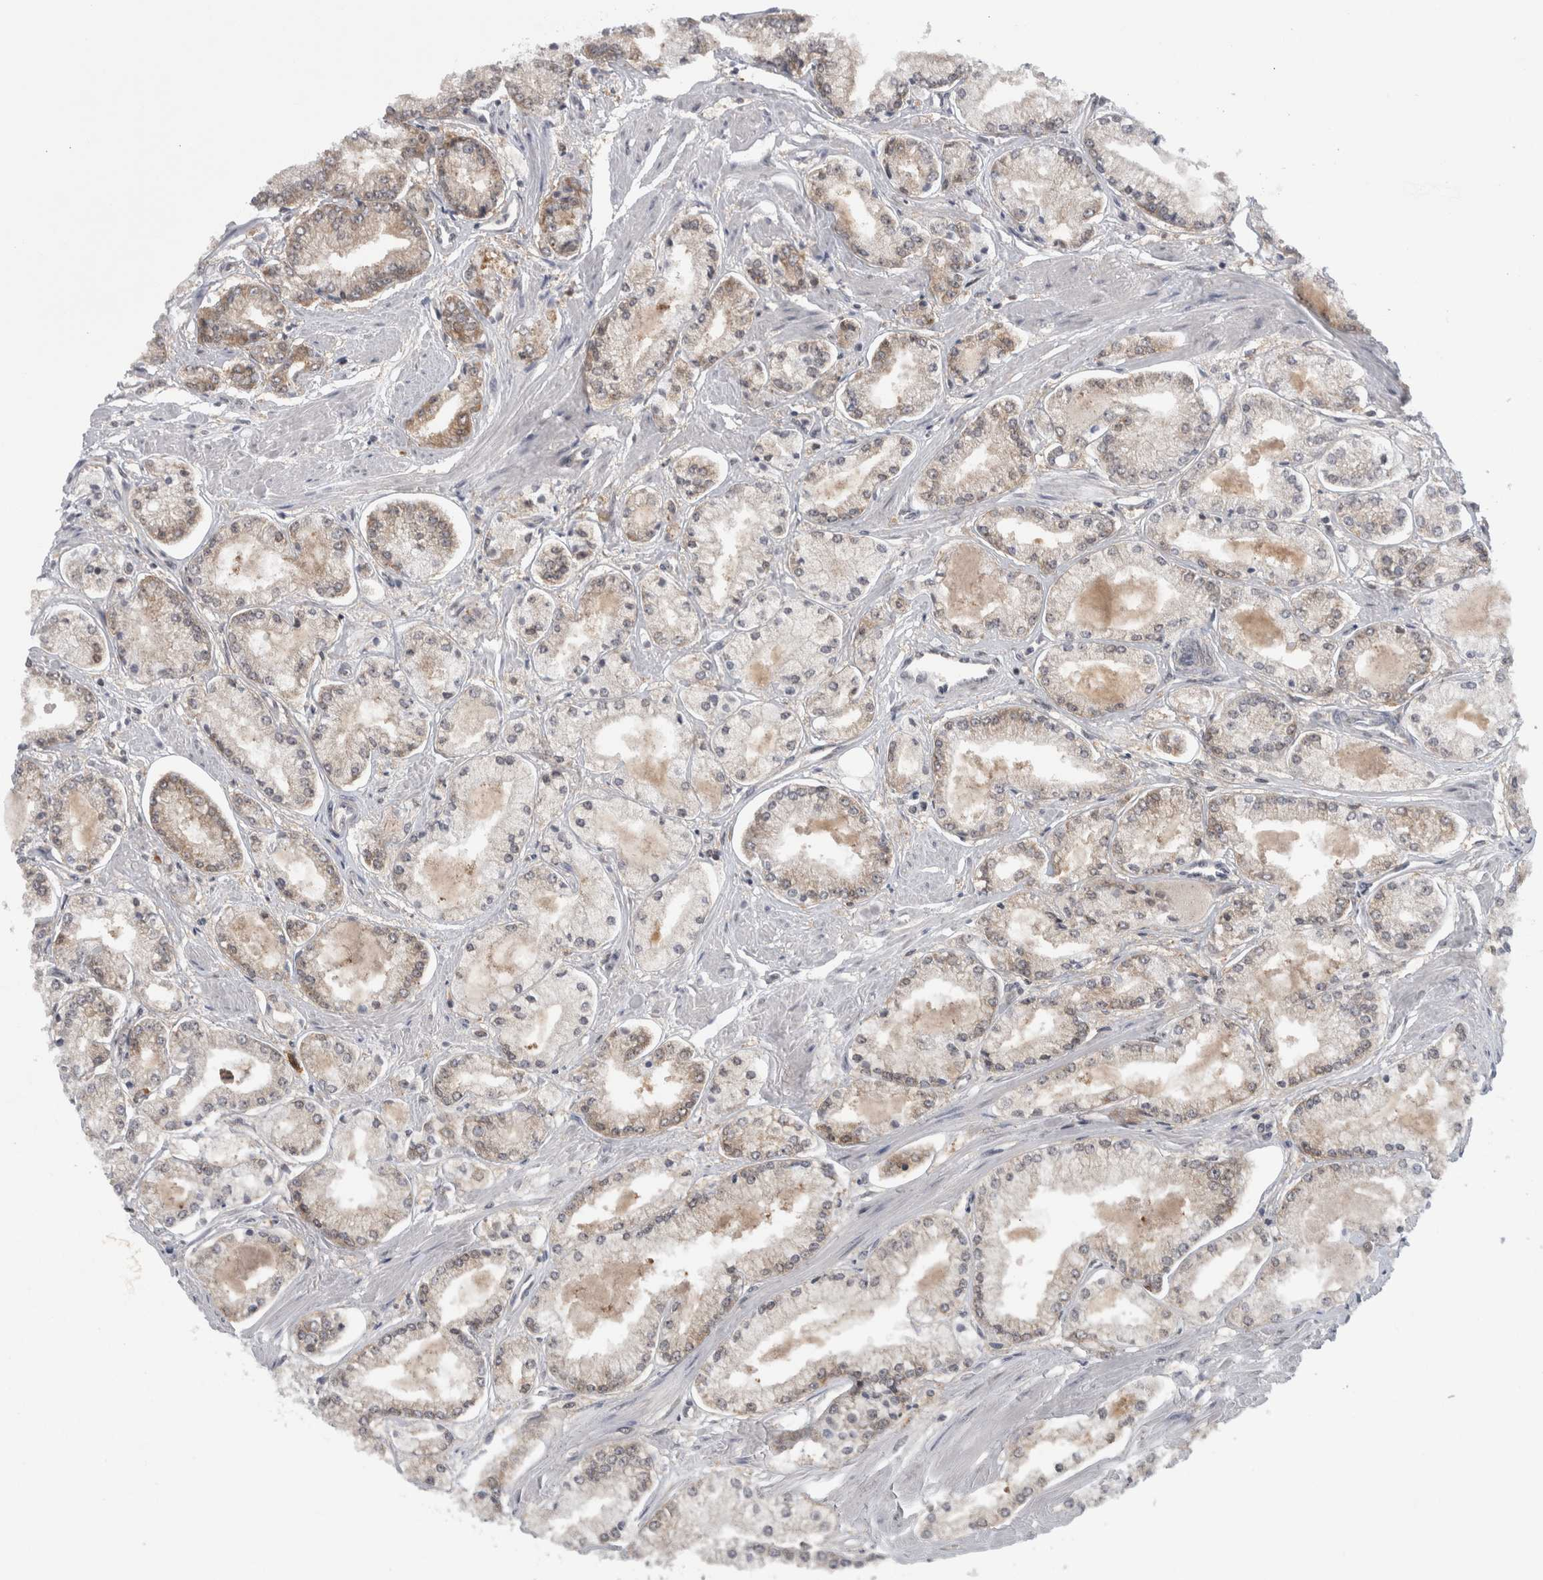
{"staining": {"intensity": "weak", "quantity": ">75%", "location": "cytoplasmic/membranous"}, "tissue": "prostate cancer", "cell_type": "Tumor cells", "image_type": "cancer", "snomed": [{"axis": "morphology", "description": "Adenocarcinoma, Low grade"}, {"axis": "topography", "description": "Prostate"}], "caption": "Low-grade adenocarcinoma (prostate) tissue exhibits weak cytoplasmic/membranous positivity in approximately >75% of tumor cells, visualized by immunohistochemistry.", "gene": "CACYBP", "patient": {"sex": "male", "age": 52}}